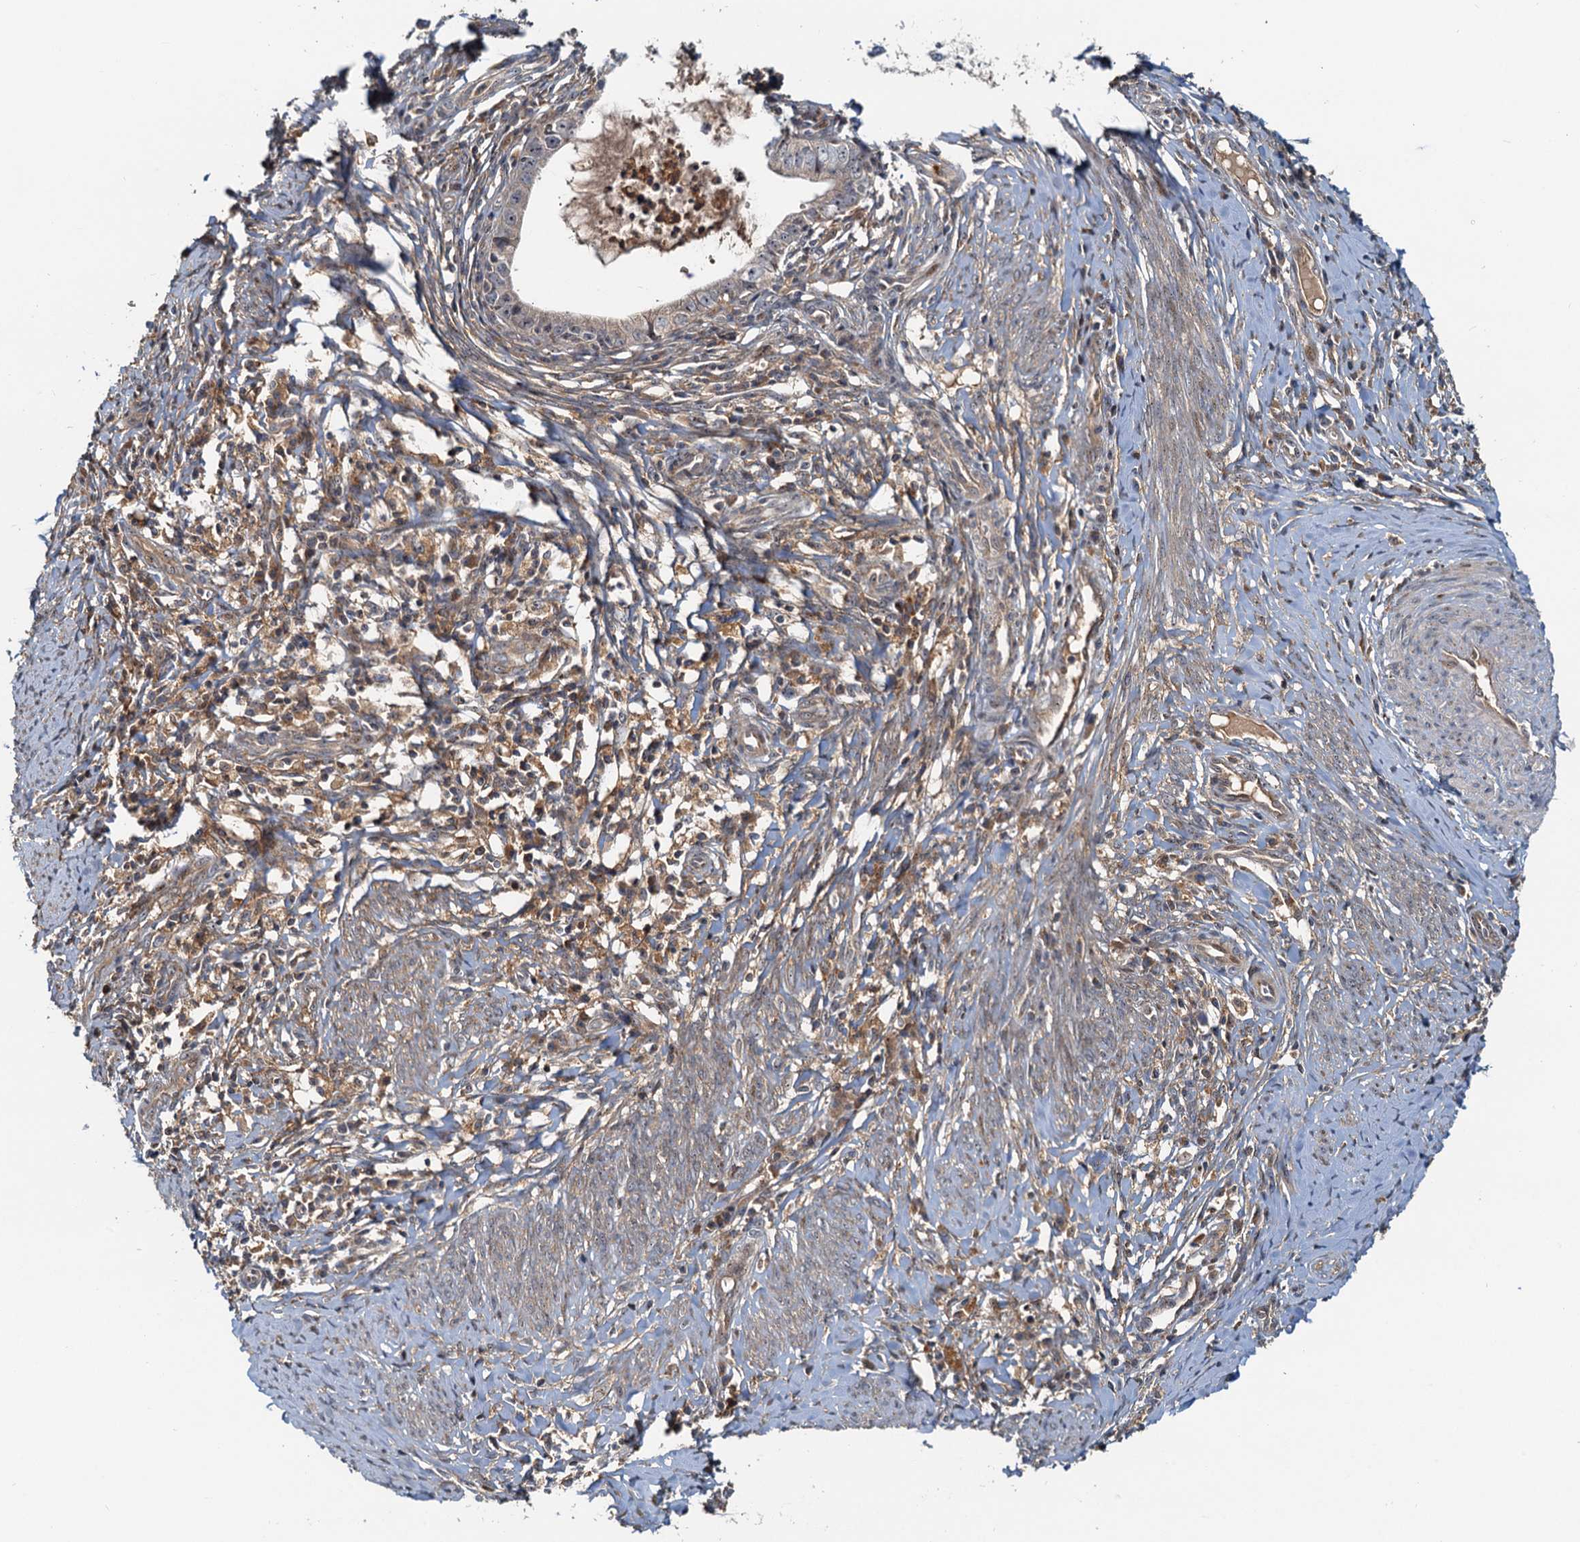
{"staining": {"intensity": "negative", "quantity": "none", "location": "none"}, "tissue": "cervical cancer", "cell_type": "Tumor cells", "image_type": "cancer", "snomed": [{"axis": "morphology", "description": "Adenocarcinoma, NOS"}, {"axis": "topography", "description": "Cervix"}], "caption": "Immunohistochemistry (IHC) micrograph of cervical cancer (adenocarcinoma) stained for a protein (brown), which reveals no staining in tumor cells.", "gene": "TOLLIP", "patient": {"sex": "female", "age": 36}}